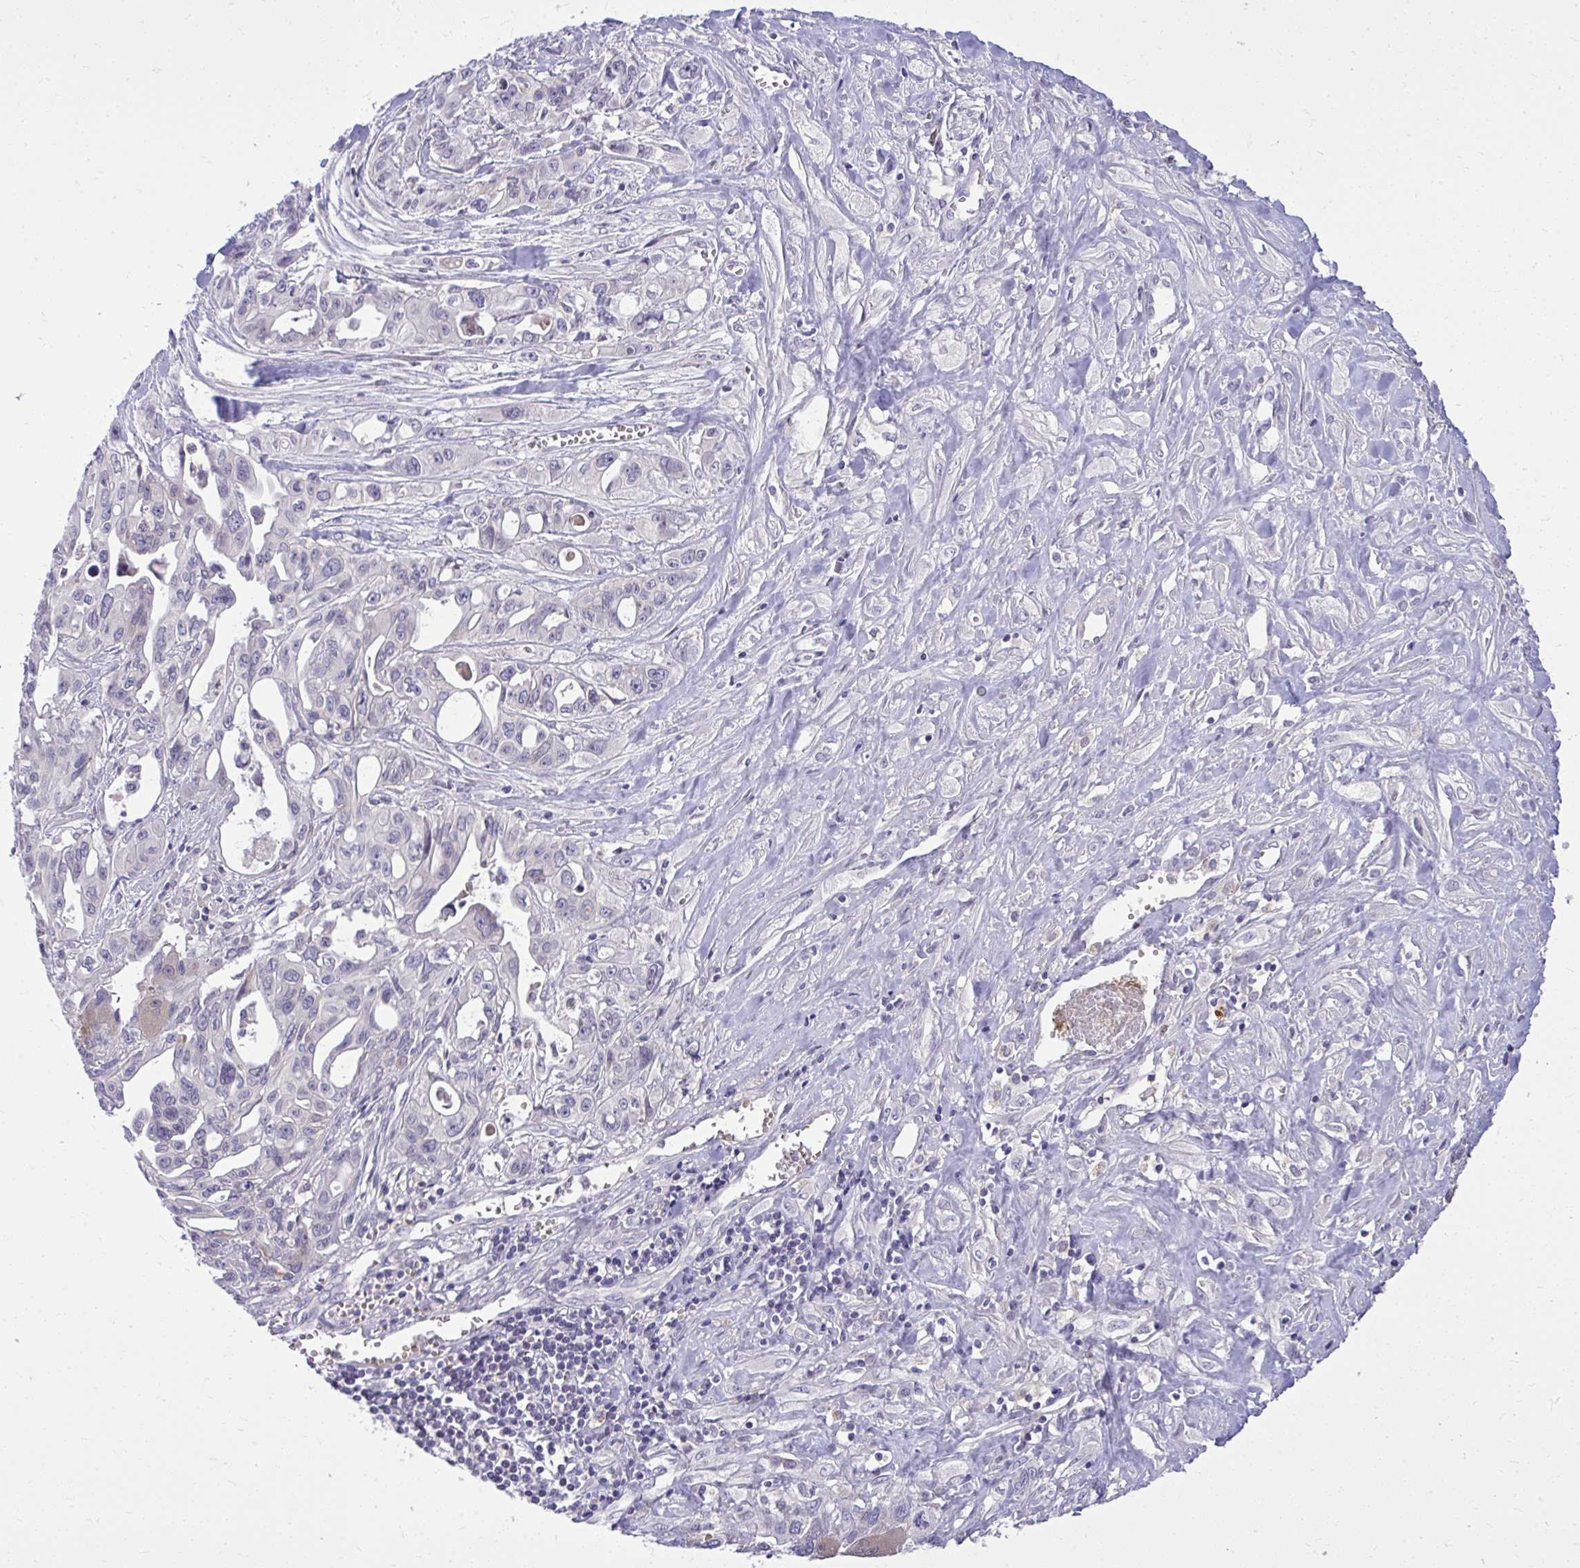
{"staining": {"intensity": "negative", "quantity": "none", "location": "none"}, "tissue": "pancreatic cancer", "cell_type": "Tumor cells", "image_type": "cancer", "snomed": [{"axis": "morphology", "description": "Adenocarcinoma, NOS"}, {"axis": "topography", "description": "Pancreas"}], "caption": "The photomicrograph demonstrates no staining of tumor cells in adenocarcinoma (pancreatic).", "gene": "DPY19L1", "patient": {"sex": "female", "age": 47}}